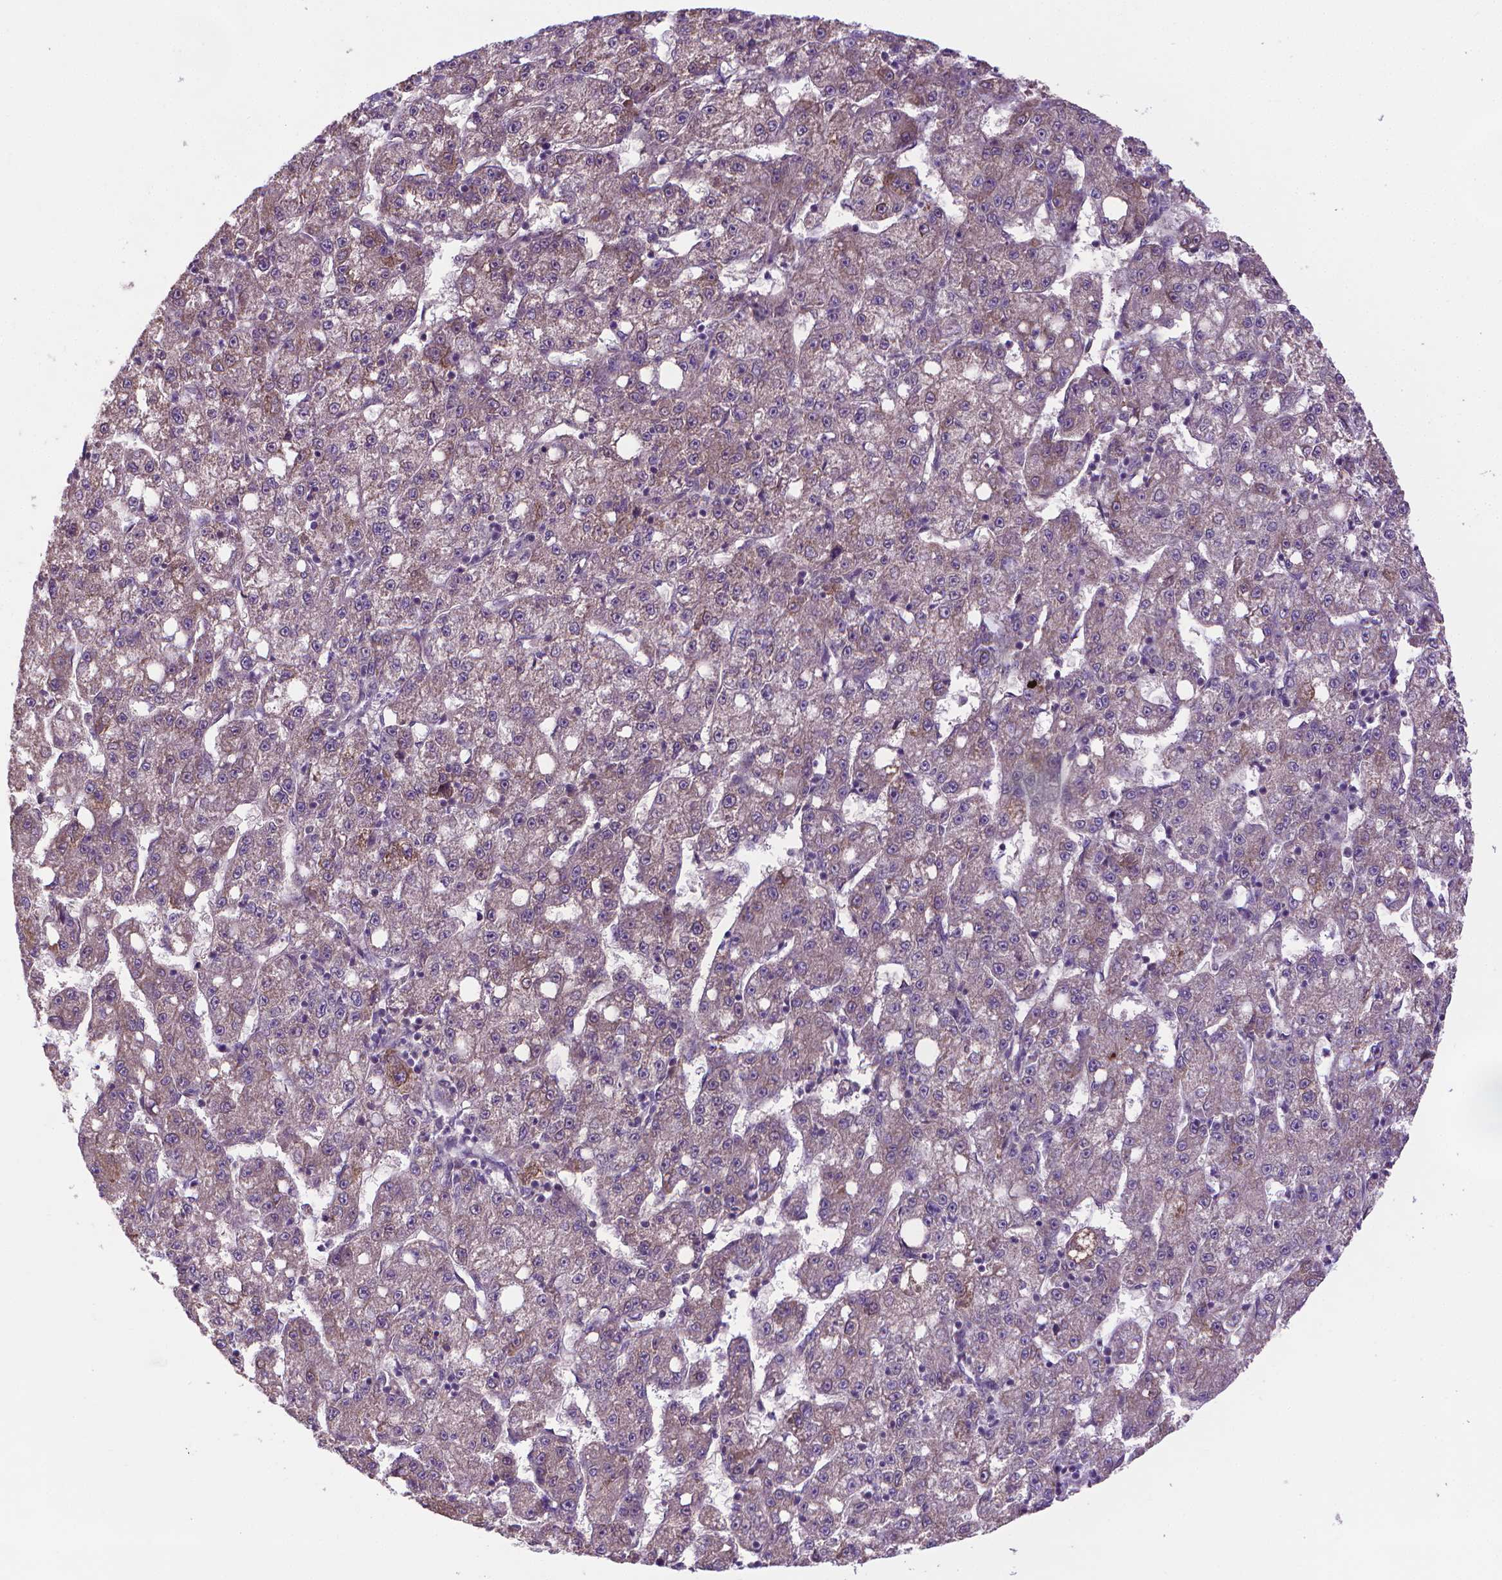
{"staining": {"intensity": "weak", "quantity": "<25%", "location": "cytoplasmic/membranous"}, "tissue": "liver cancer", "cell_type": "Tumor cells", "image_type": "cancer", "snomed": [{"axis": "morphology", "description": "Carcinoma, Hepatocellular, NOS"}, {"axis": "topography", "description": "Liver"}], "caption": "Tumor cells are negative for protein expression in human liver cancer.", "gene": "GPR63", "patient": {"sex": "female", "age": 65}}